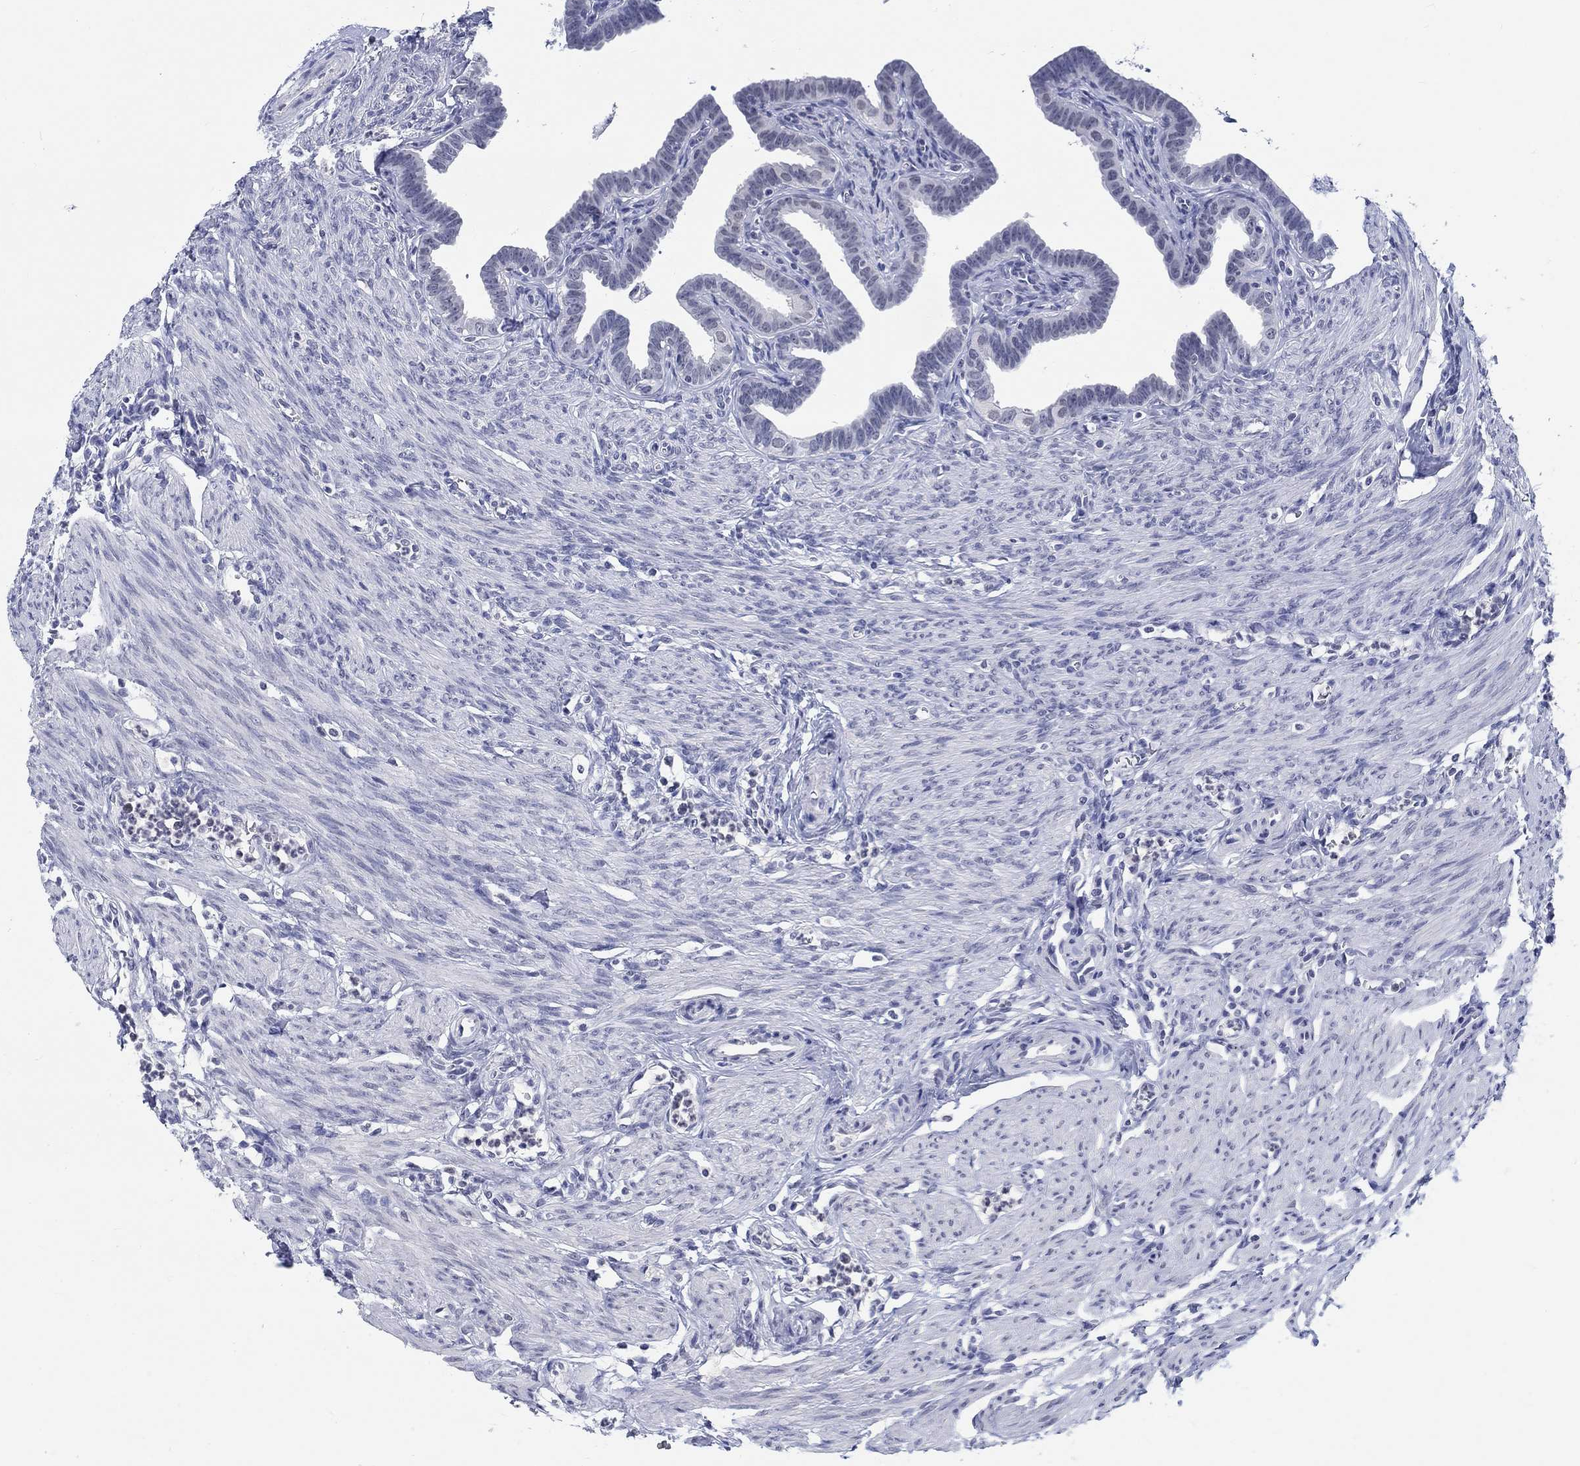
{"staining": {"intensity": "negative", "quantity": "none", "location": "none"}, "tissue": "fallopian tube", "cell_type": "Glandular cells", "image_type": "normal", "snomed": [{"axis": "morphology", "description": "Normal tissue, NOS"}, {"axis": "topography", "description": "Fallopian tube"}, {"axis": "topography", "description": "Ovary"}], "caption": "This is a histopathology image of IHC staining of benign fallopian tube, which shows no expression in glandular cells. (Brightfield microscopy of DAB IHC at high magnification).", "gene": "ANKS1B", "patient": {"sex": "female", "age": 33}}